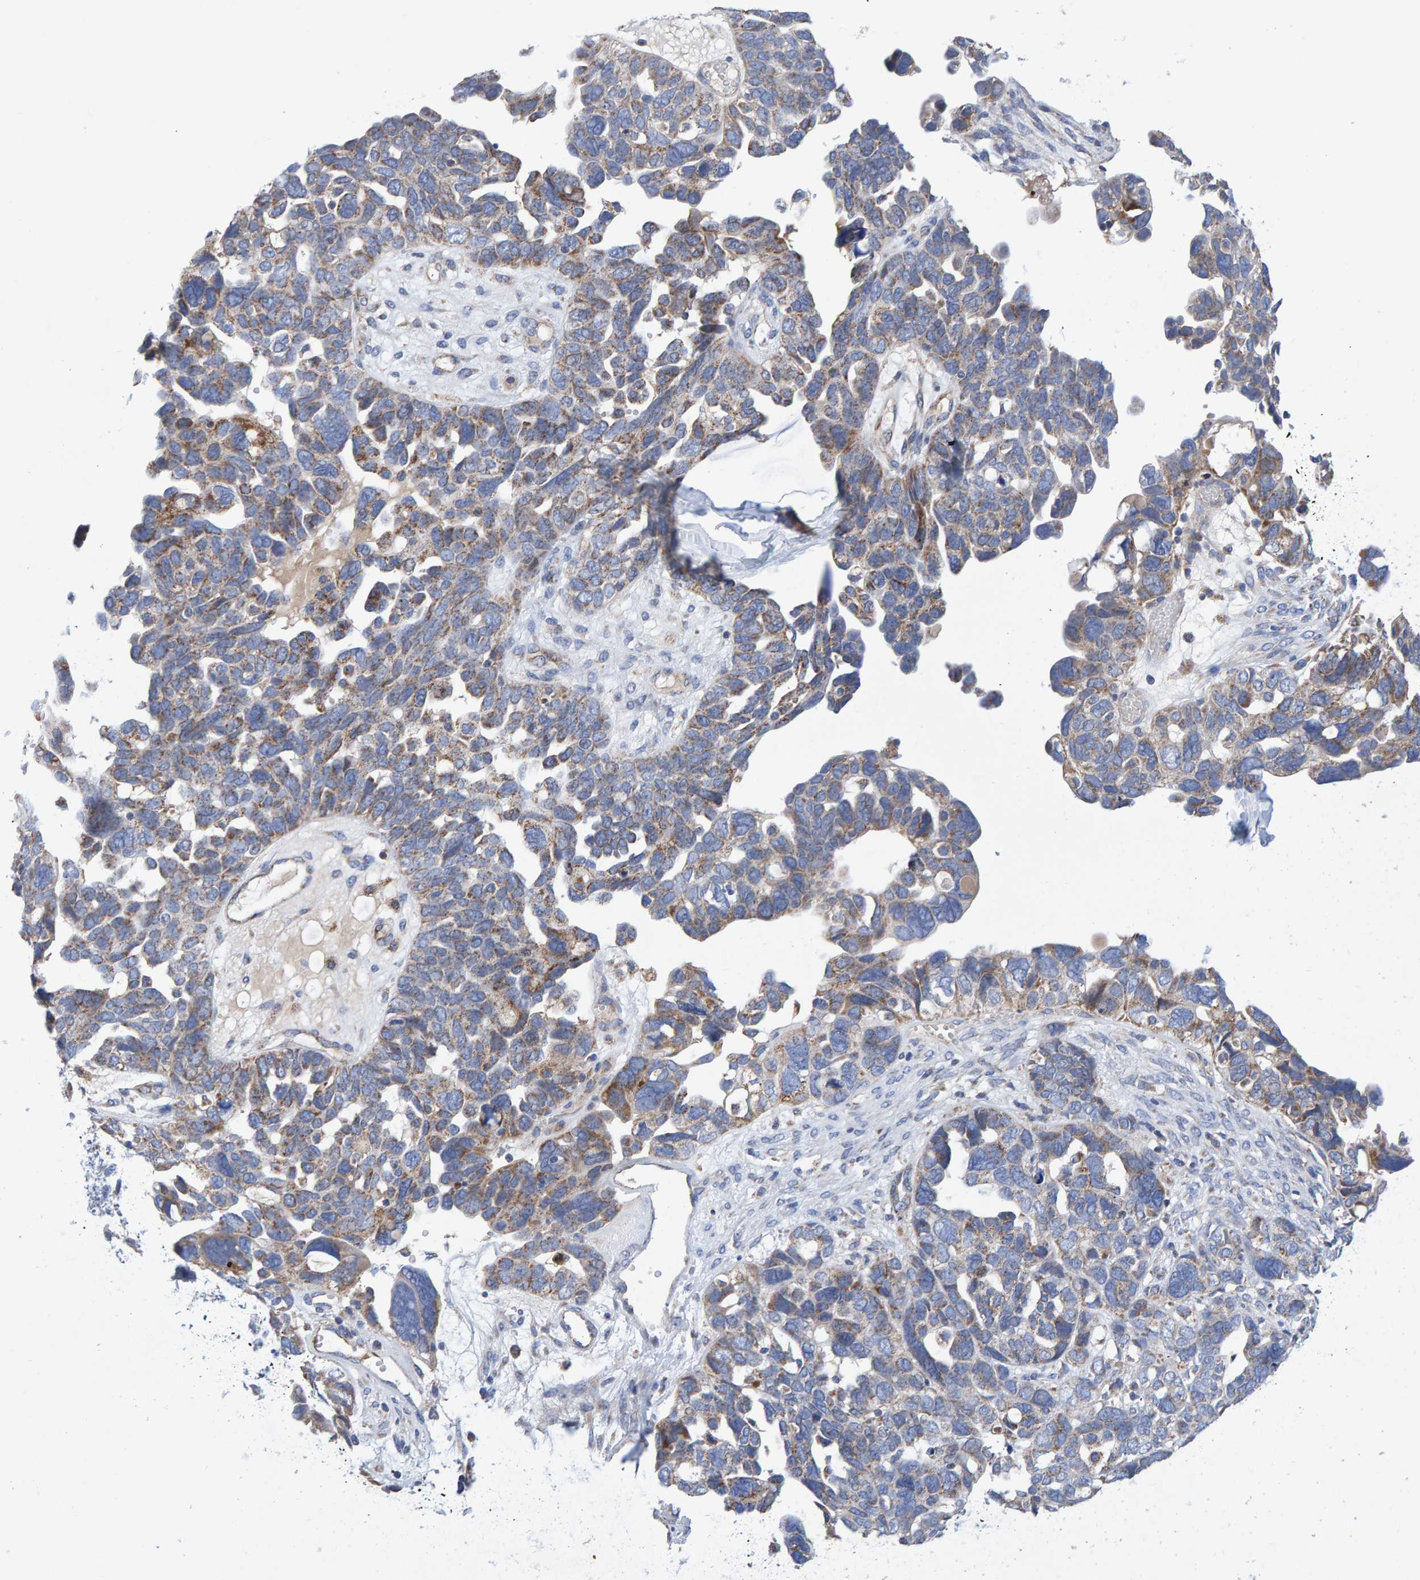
{"staining": {"intensity": "moderate", "quantity": "25%-75%", "location": "cytoplasmic/membranous"}, "tissue": "ovarian cancer", "cell_type": "Tumor cells", "image_type": "cancer", "snomed": [{"axis": "morphology", "description": "Cystadenocarcinoma, mucinous, NOS"}, {"axis": "topography", "description": "Ovary"}], "caption": "IHC photomicrograph of human mucinous cystadenocarcinoma (ovarian) stained for a protein (brown), which demonstrates medium levels of moderate cytoplasmic/membranous positivity in approximately 25%-75% of tumor cells.", "gene": "EFR3A", "patient": {"sex": "female", "age": 61}}